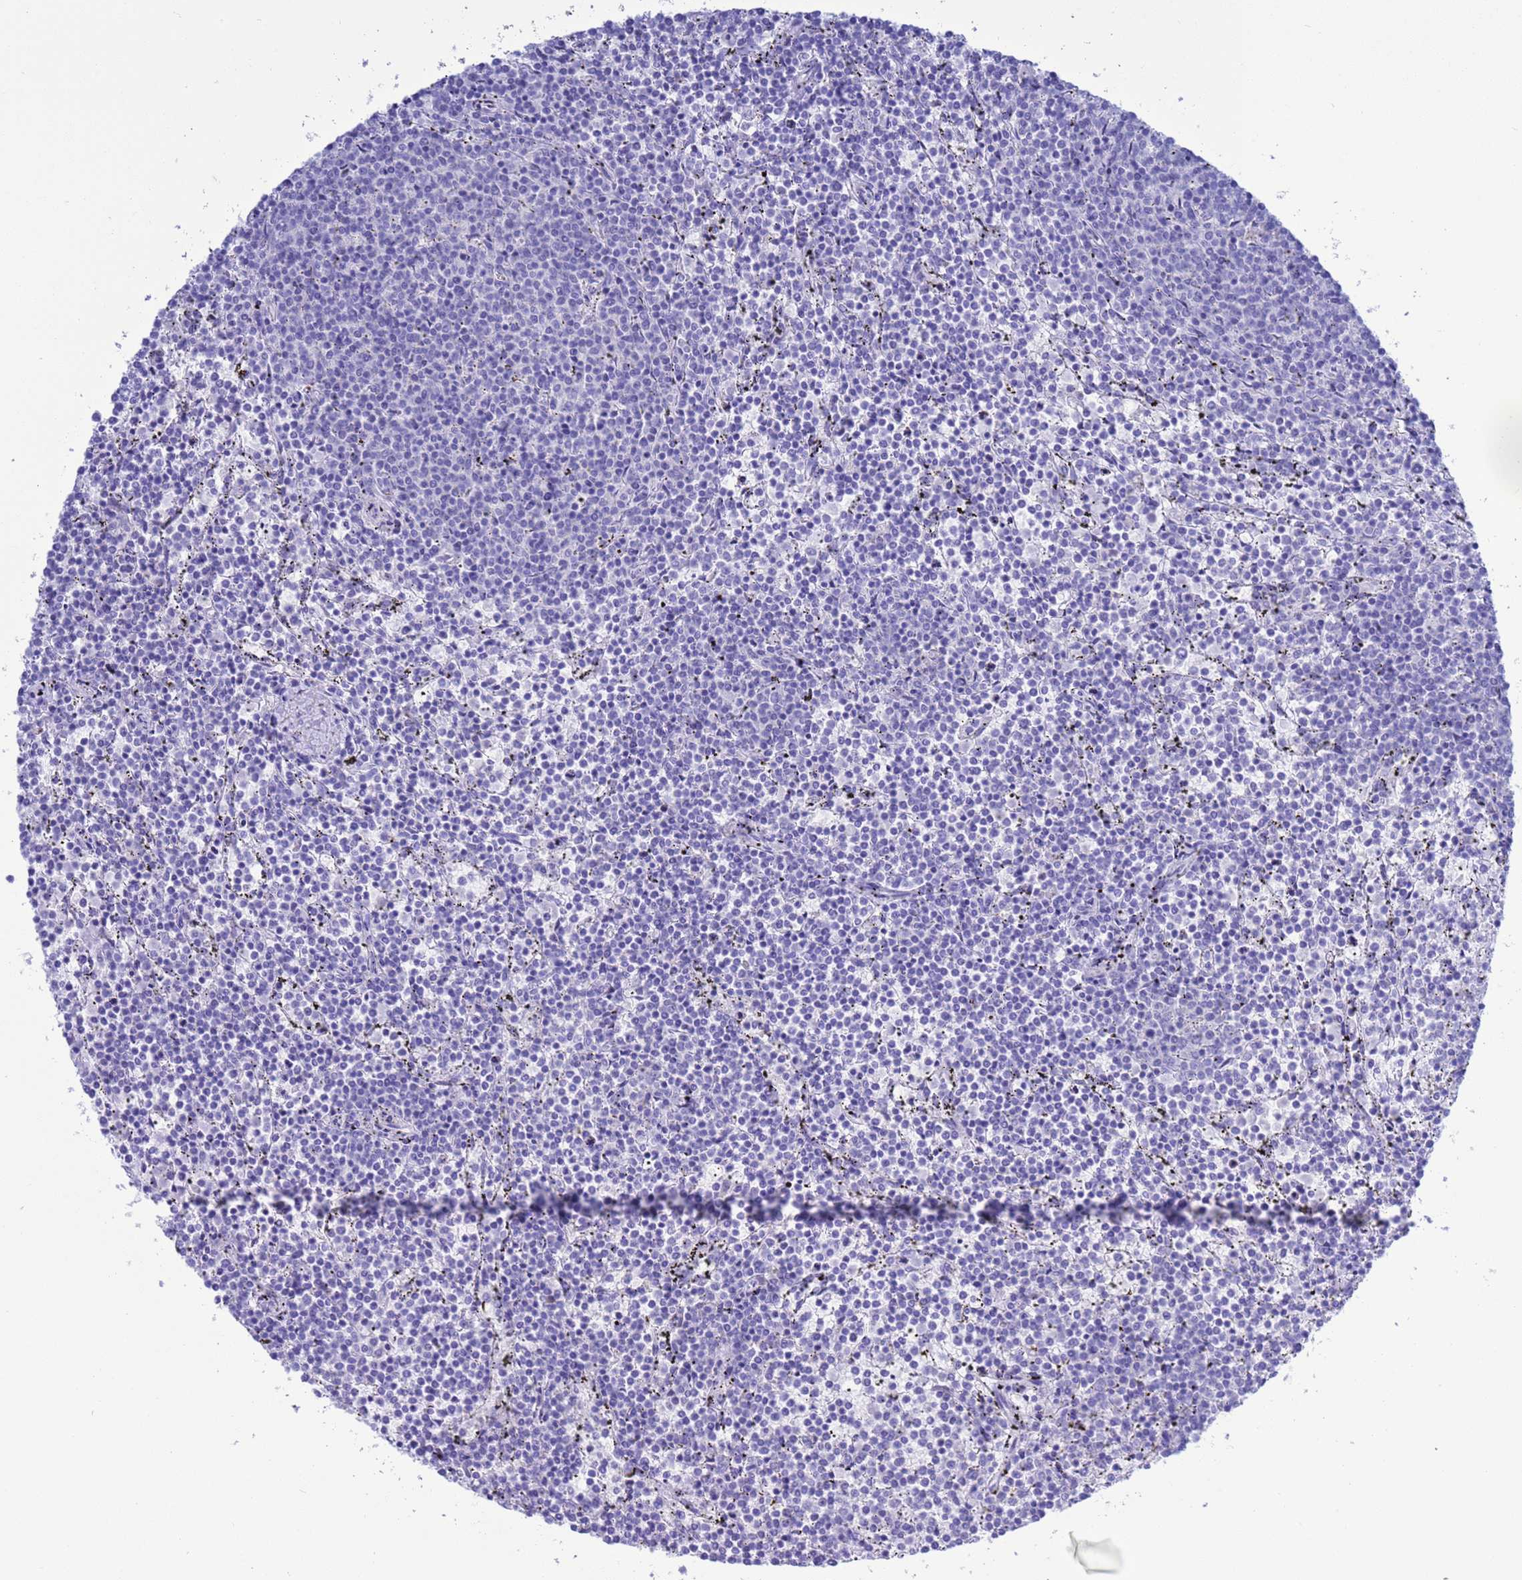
{"staining": {"intensity": "negative", "quantity": "none", "location": "none"}, "tissue": "lymphoma", "cell_type": "Tumor cells", "image_type": "cancer", "snomed": [{"axis": "morphology", "description": "Malignant lymphoma, non-Hodgkin's type, Low grade"}, {"axis": "topography", "description": "Spleen"}], "caption": "Tumor cells are negative for brown protein staining in malignant lymphoma, non-Hodgkin's type (low-grade).", "gene": "GSTM1", "patient": {"sex": "female", "age": 50}}